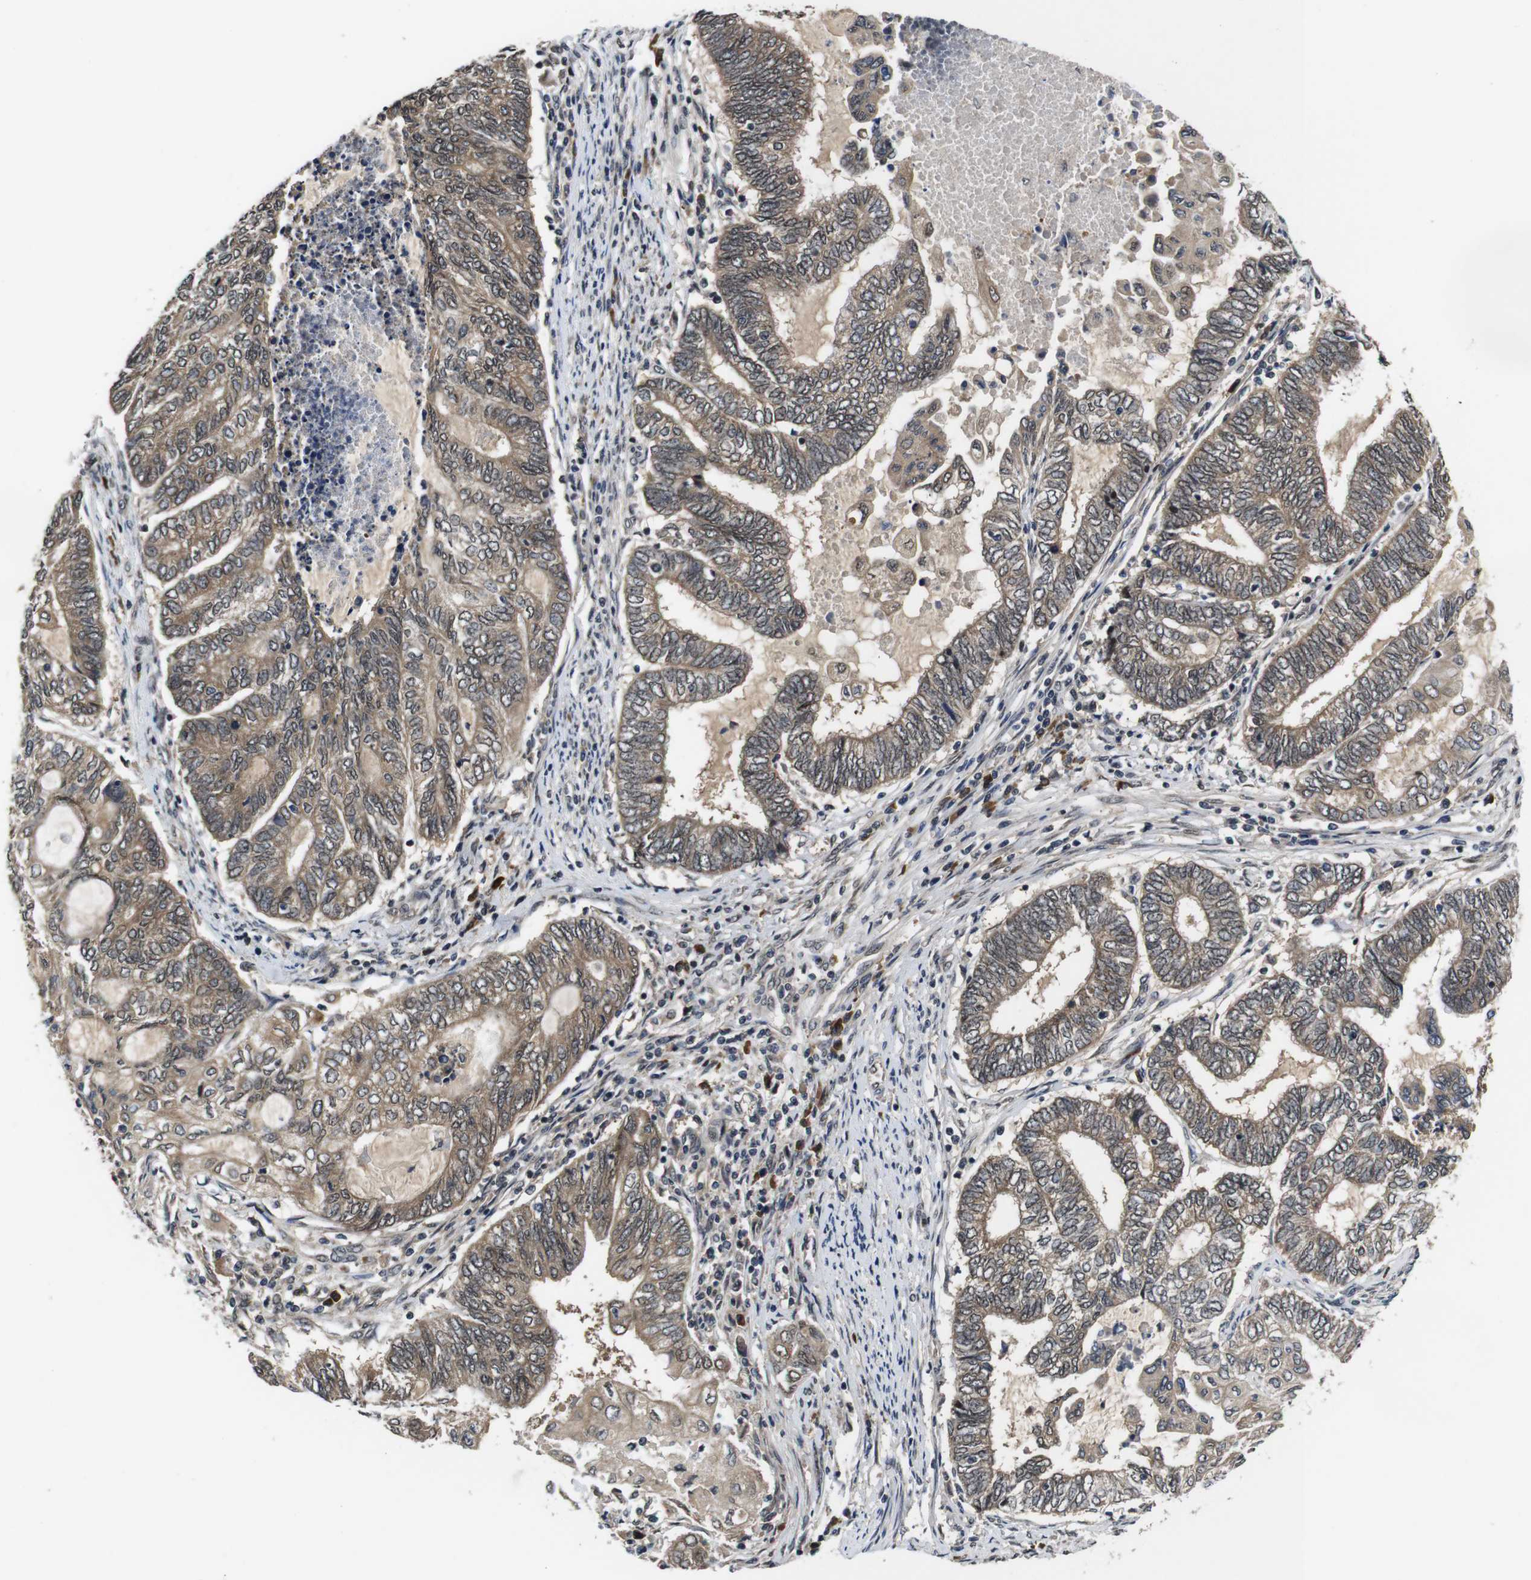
{"staining": {"intensity": "moderate", "quantity": ">75%", "location": "cytoplasmic/membranous"}, "tissue": "endometrial cancer", "cell_type": "Tumor cells", "image_type": "cancer", "snomed": [{"axis": "morphology", "description": "Adenocarcinoma, NOS"}, {"axis": "topography", "description": "Uterus"}, {"axis": "topography", "description": "Endometrium"}], "caption": "Endometrial cancer was stained to show a protein in brown. There is medium levels of moderate cytoplasmic/membranous positivity in about >75% of tumor cells.", "gene": "ZBTB46", "patient": {"sex": "female", "age": 70}}